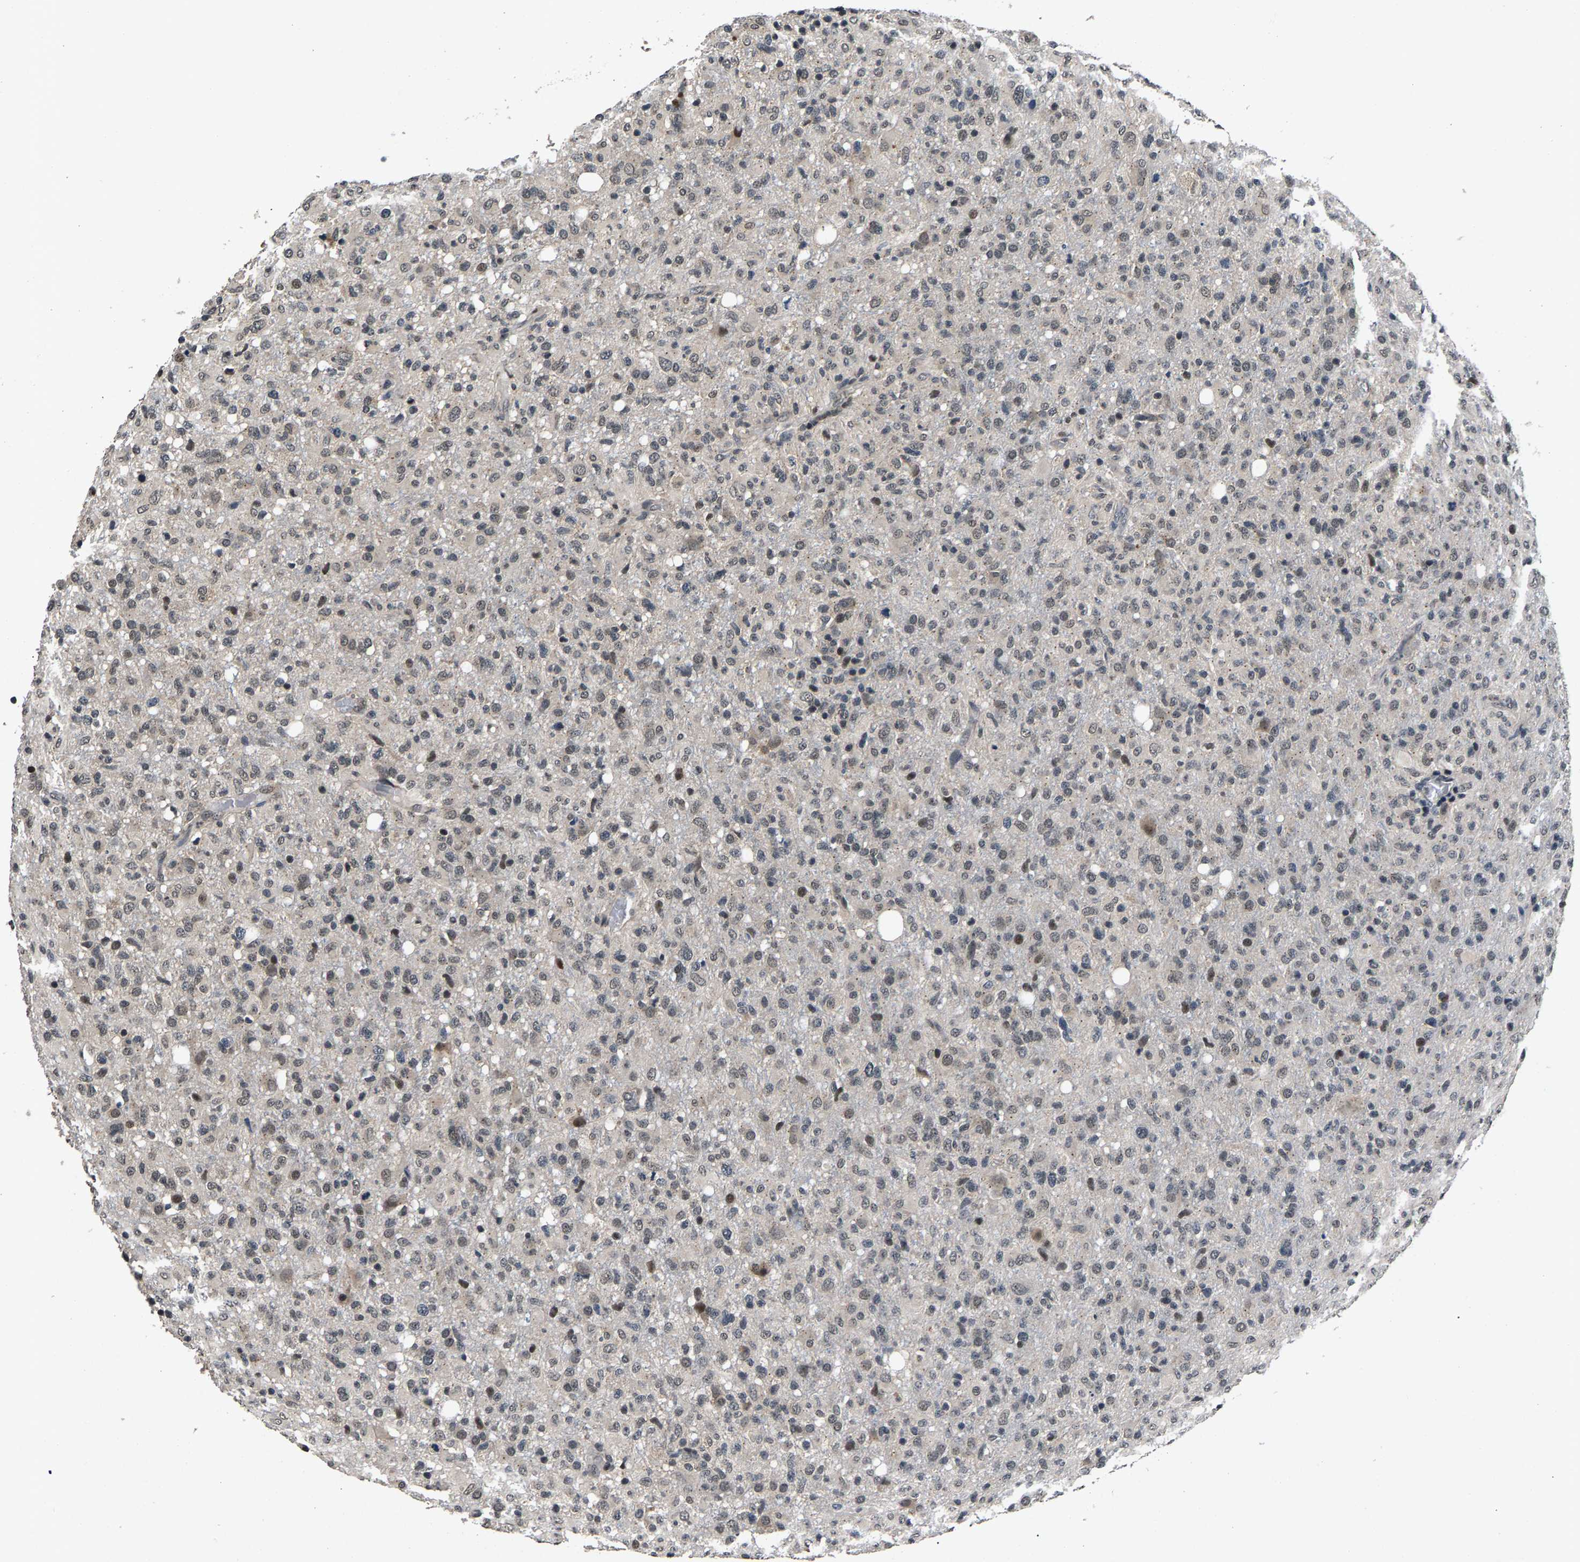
{"staining": {"intensity": "weak", "quantity": "25%-75%", "location": "nuclear"}, "tissue": "glioma", "cell_type": "Tumor cells", "image_type": "cancer", "snomed": [{"axis": "morphology", "description": "Glioma, malignant, High grade"}, {"axis": "topography", "description": "Brain"}], "caption": "Human glioma stained for a protein (brown) demonstrates weak nuclear positive positivity in approximately 25%-75% of tumor cells.", "gene": "RBM33", "patient": {"sex": "female", "age": 57}}